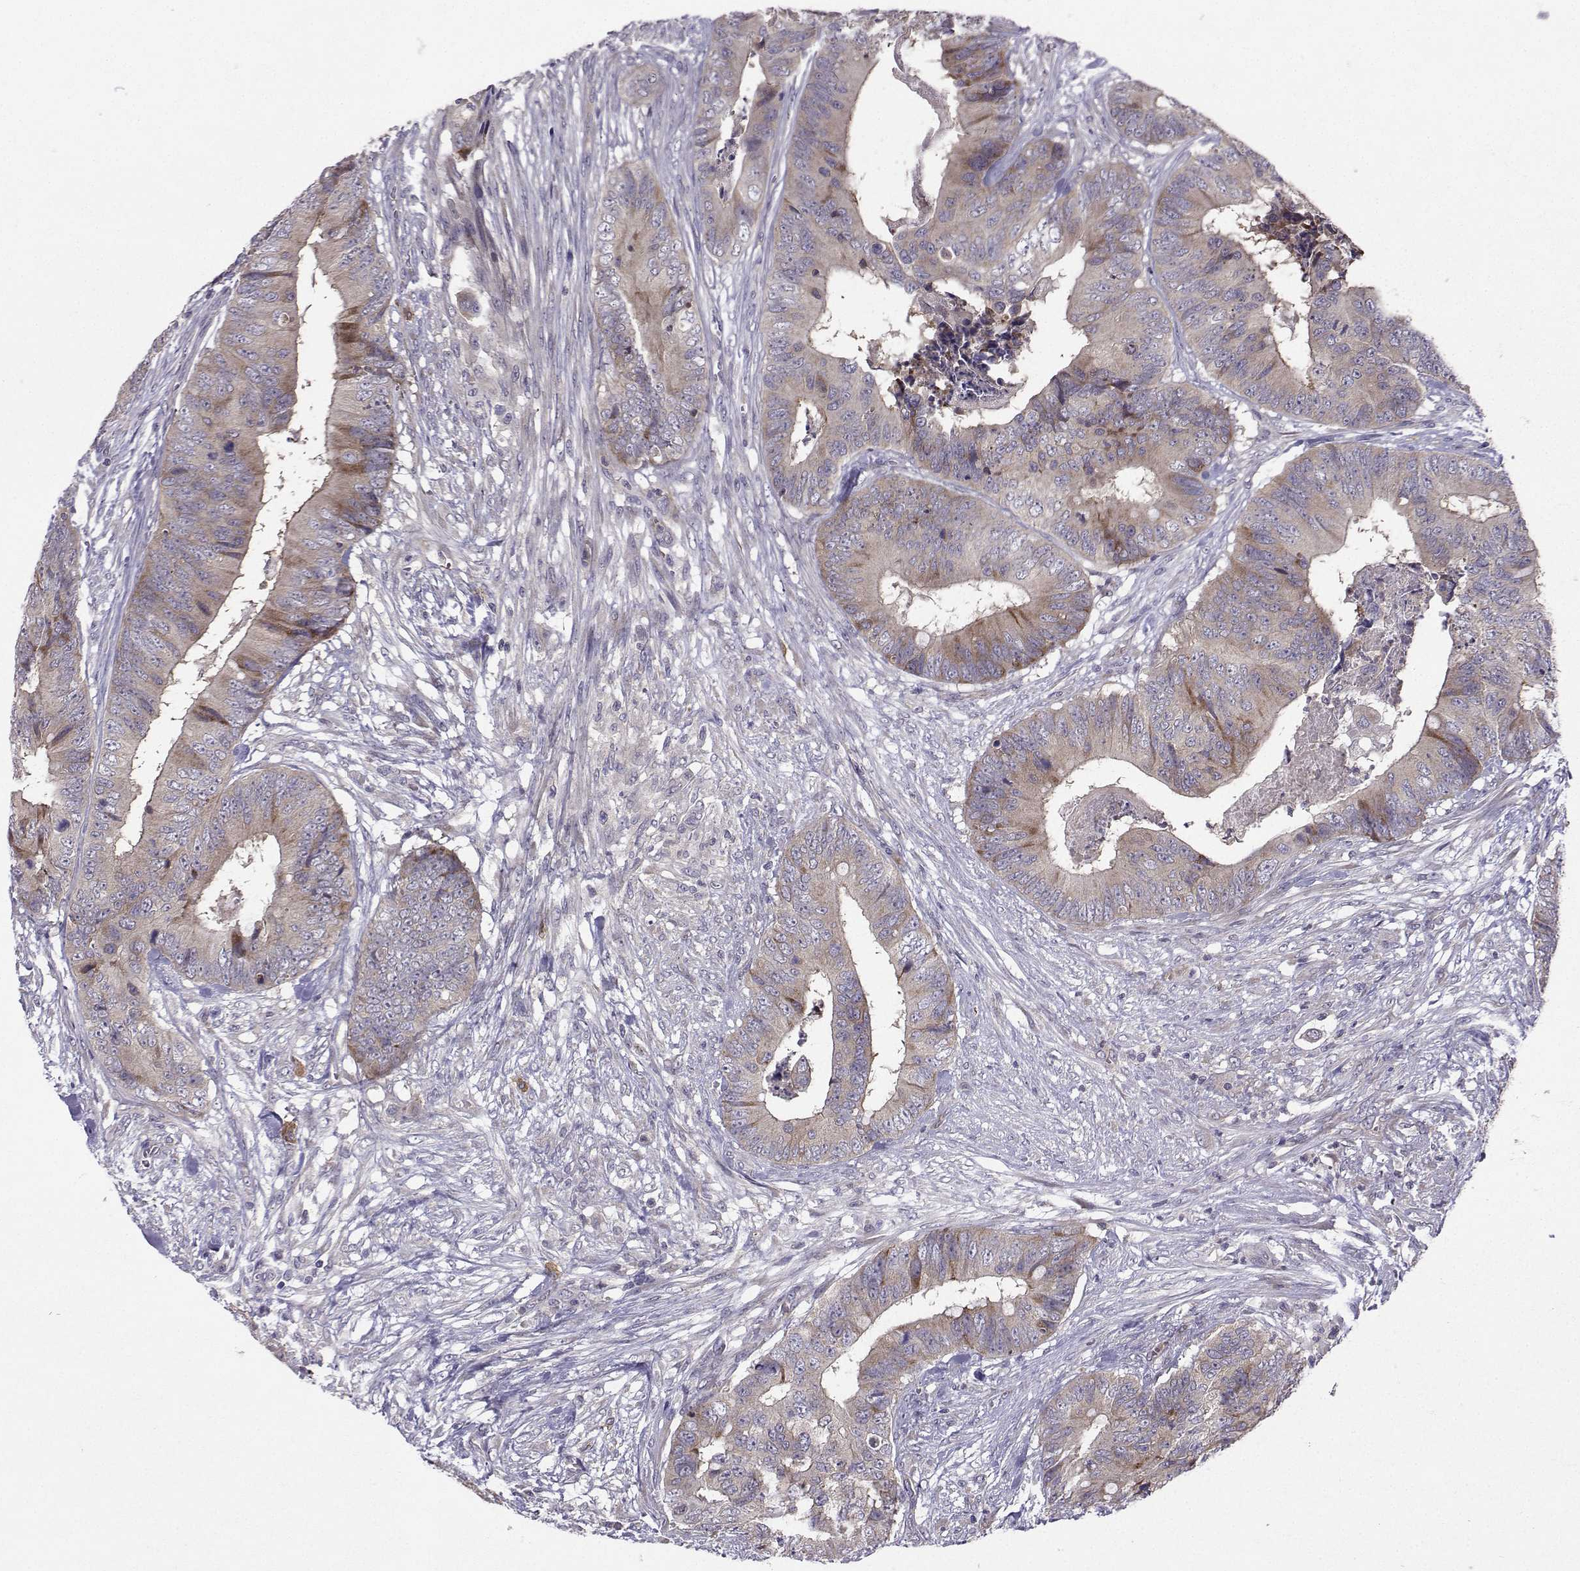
{"staining": {"intensity": "moderate", "quantity": "<25%", "location": "cytoplasmic/membranous"}, "tissue": "colorectal cancer", "cell_type": "Tumor cells", "image_type": "cancer", "snomed": [{"axis": "morphology", "description": "Adenocarcinoma, NOS"}, {"axis": "topography", "description": "Colon"}], "caption": "A brown stain shows moderate cytoplasmic/membranous staining of a protein in human adenocarcinoma (colorectal) tumor cells. (DAB (3,3'-diaminobenzidine) IHC with brightfield microscopy, high magnification).", "gene": "STXBP5", "patient": {"sex": "male", "age": 84}}